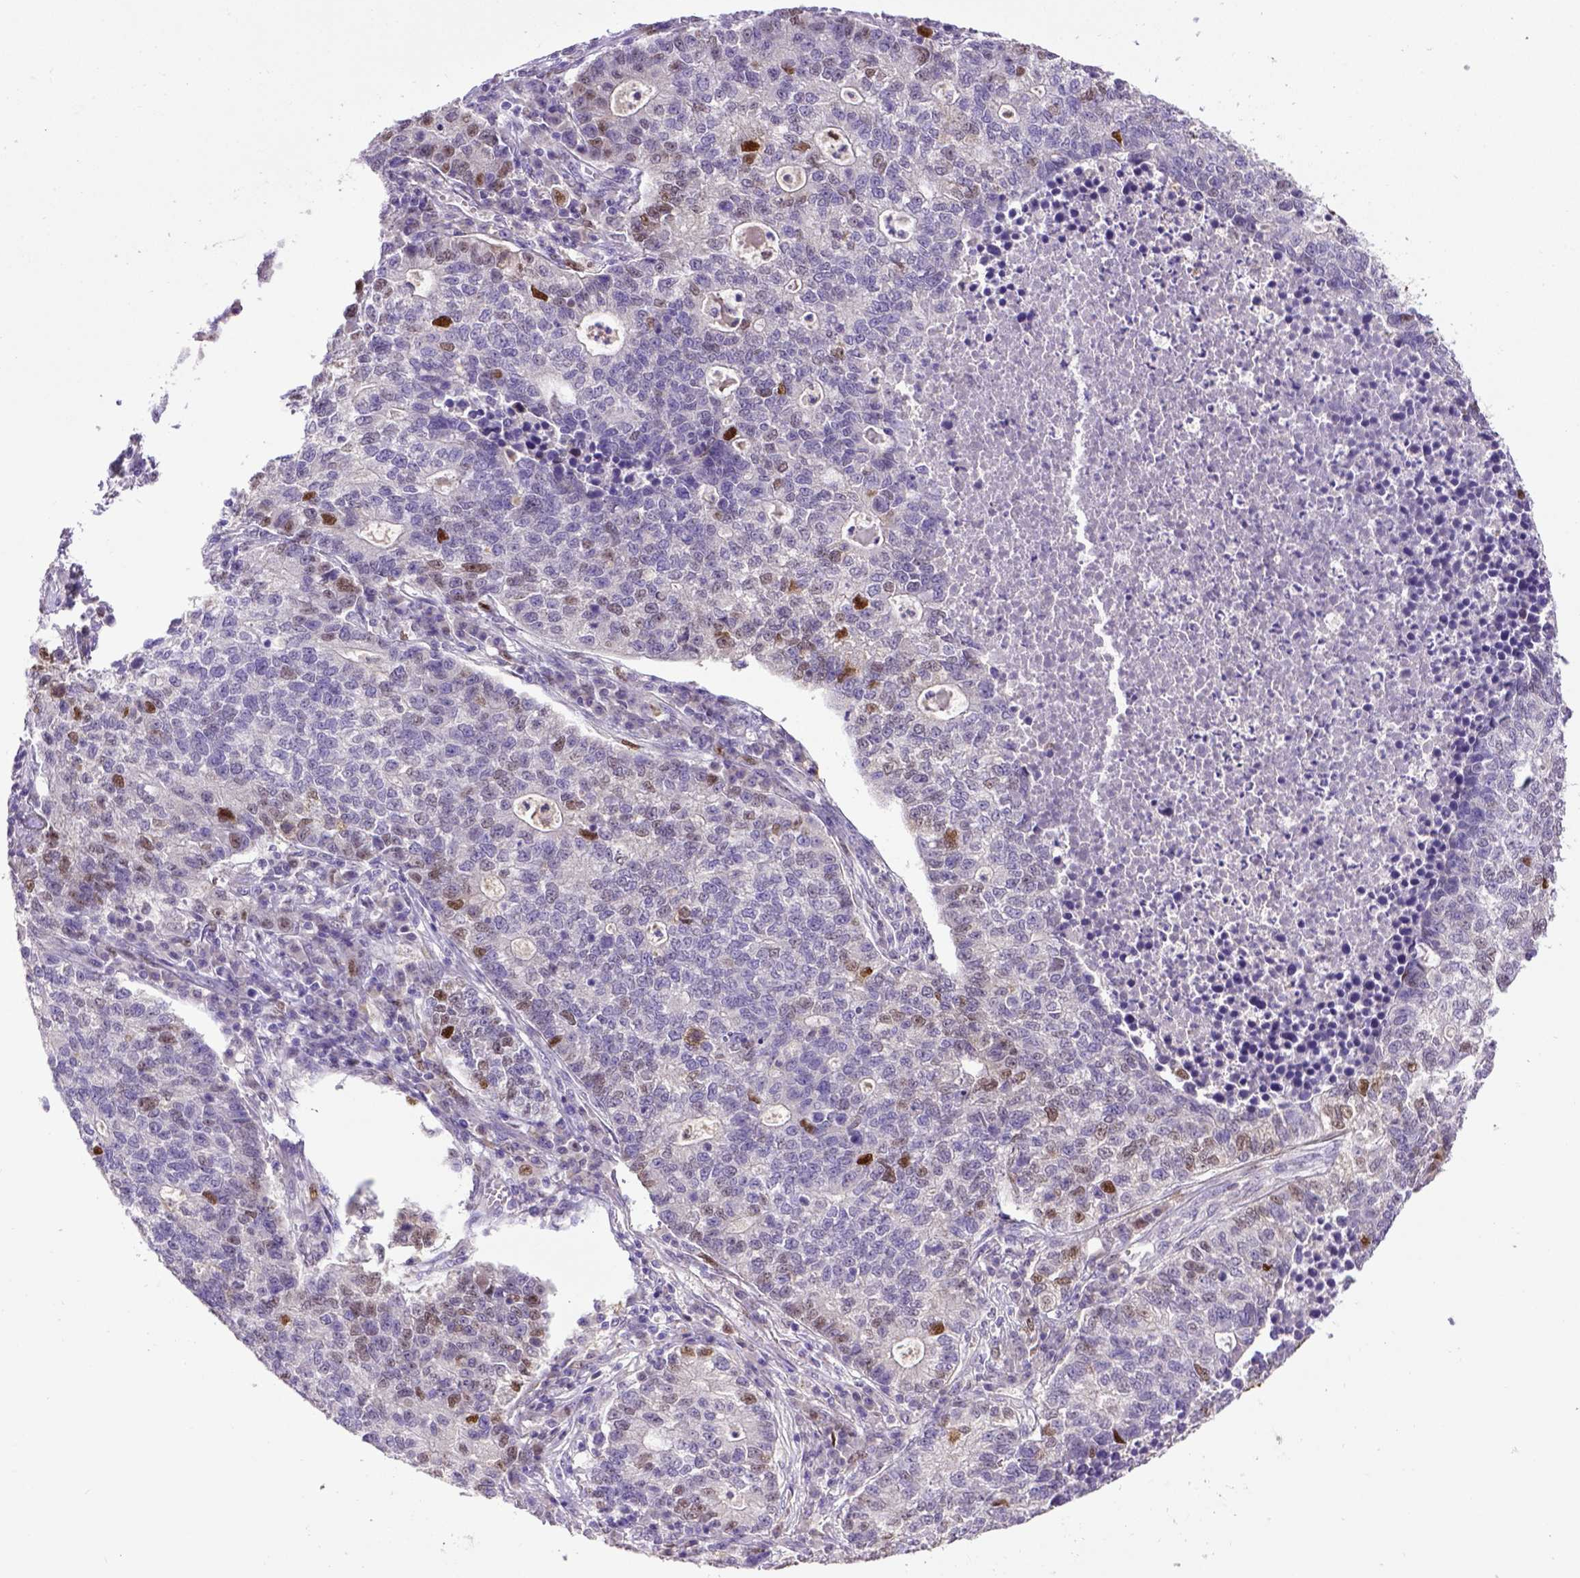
{"staining": {"intensity": "moderate", "quantity": "<25%", "location": "nuclear"}, "tissue": "lung cancer", "cell_type": "Tumor cells", "image_type": "cancer", "snomed": [{"axis": "morphology", "description": "Adenocarcinoma, NOS"}, {"axis": "topography", "description": "Lung"}], "caption": "An immunohistochemistry histopathology image of tumor tissue is shown. Protein staining in brown labels moderate nuclear positivity in lung cancer (adenocarcinoma) within tumor cells.", "gene": "CDKN1A", "patient": {"sex": "male", "age": 57}}